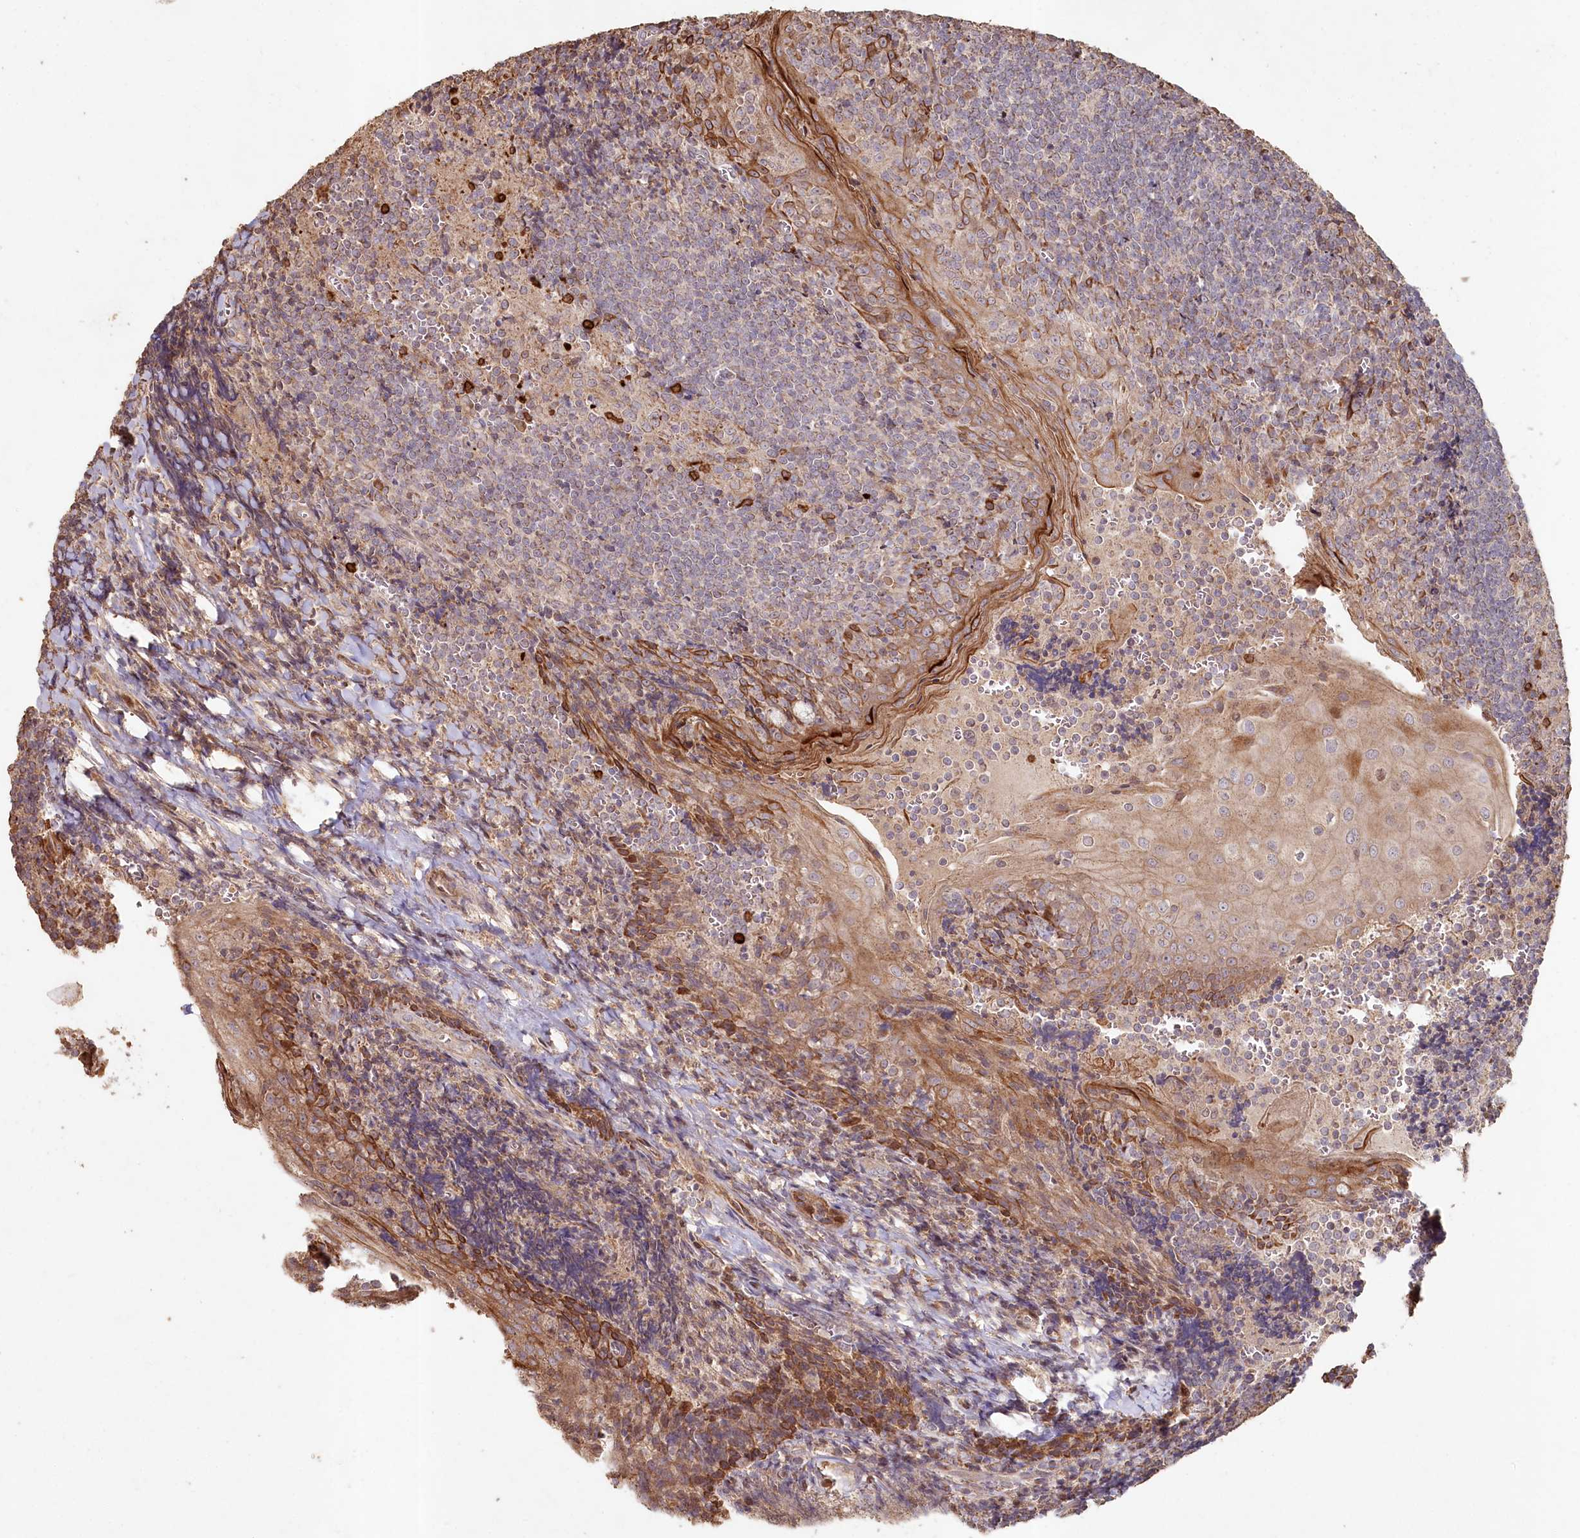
{"staining": {"intensity": "strong", "quantity": "<25%", "location": "cytoplasmic/membranous"}, "tissue": "tonsil", "cell_type": "Germinal center cells", "image_type": "normal", "snomed": [{"axis": "morphology", "description": "Normal tissue, NOS"}, {"axis": "topography", "description": "Tonsil"}], "caption": "Immunohistochemistry (IHC) histopathology image of unremarkable tonsil: tonsil stained using immunohistochemistry shows medium levels of strong protein expression localized specifically in the cytoplasmic/membranous of germinal center cells, appearing as a cytoplasmic/membranous brown color.", "gene": "HAL", "patient": {"sex": "male", "age": 27}}